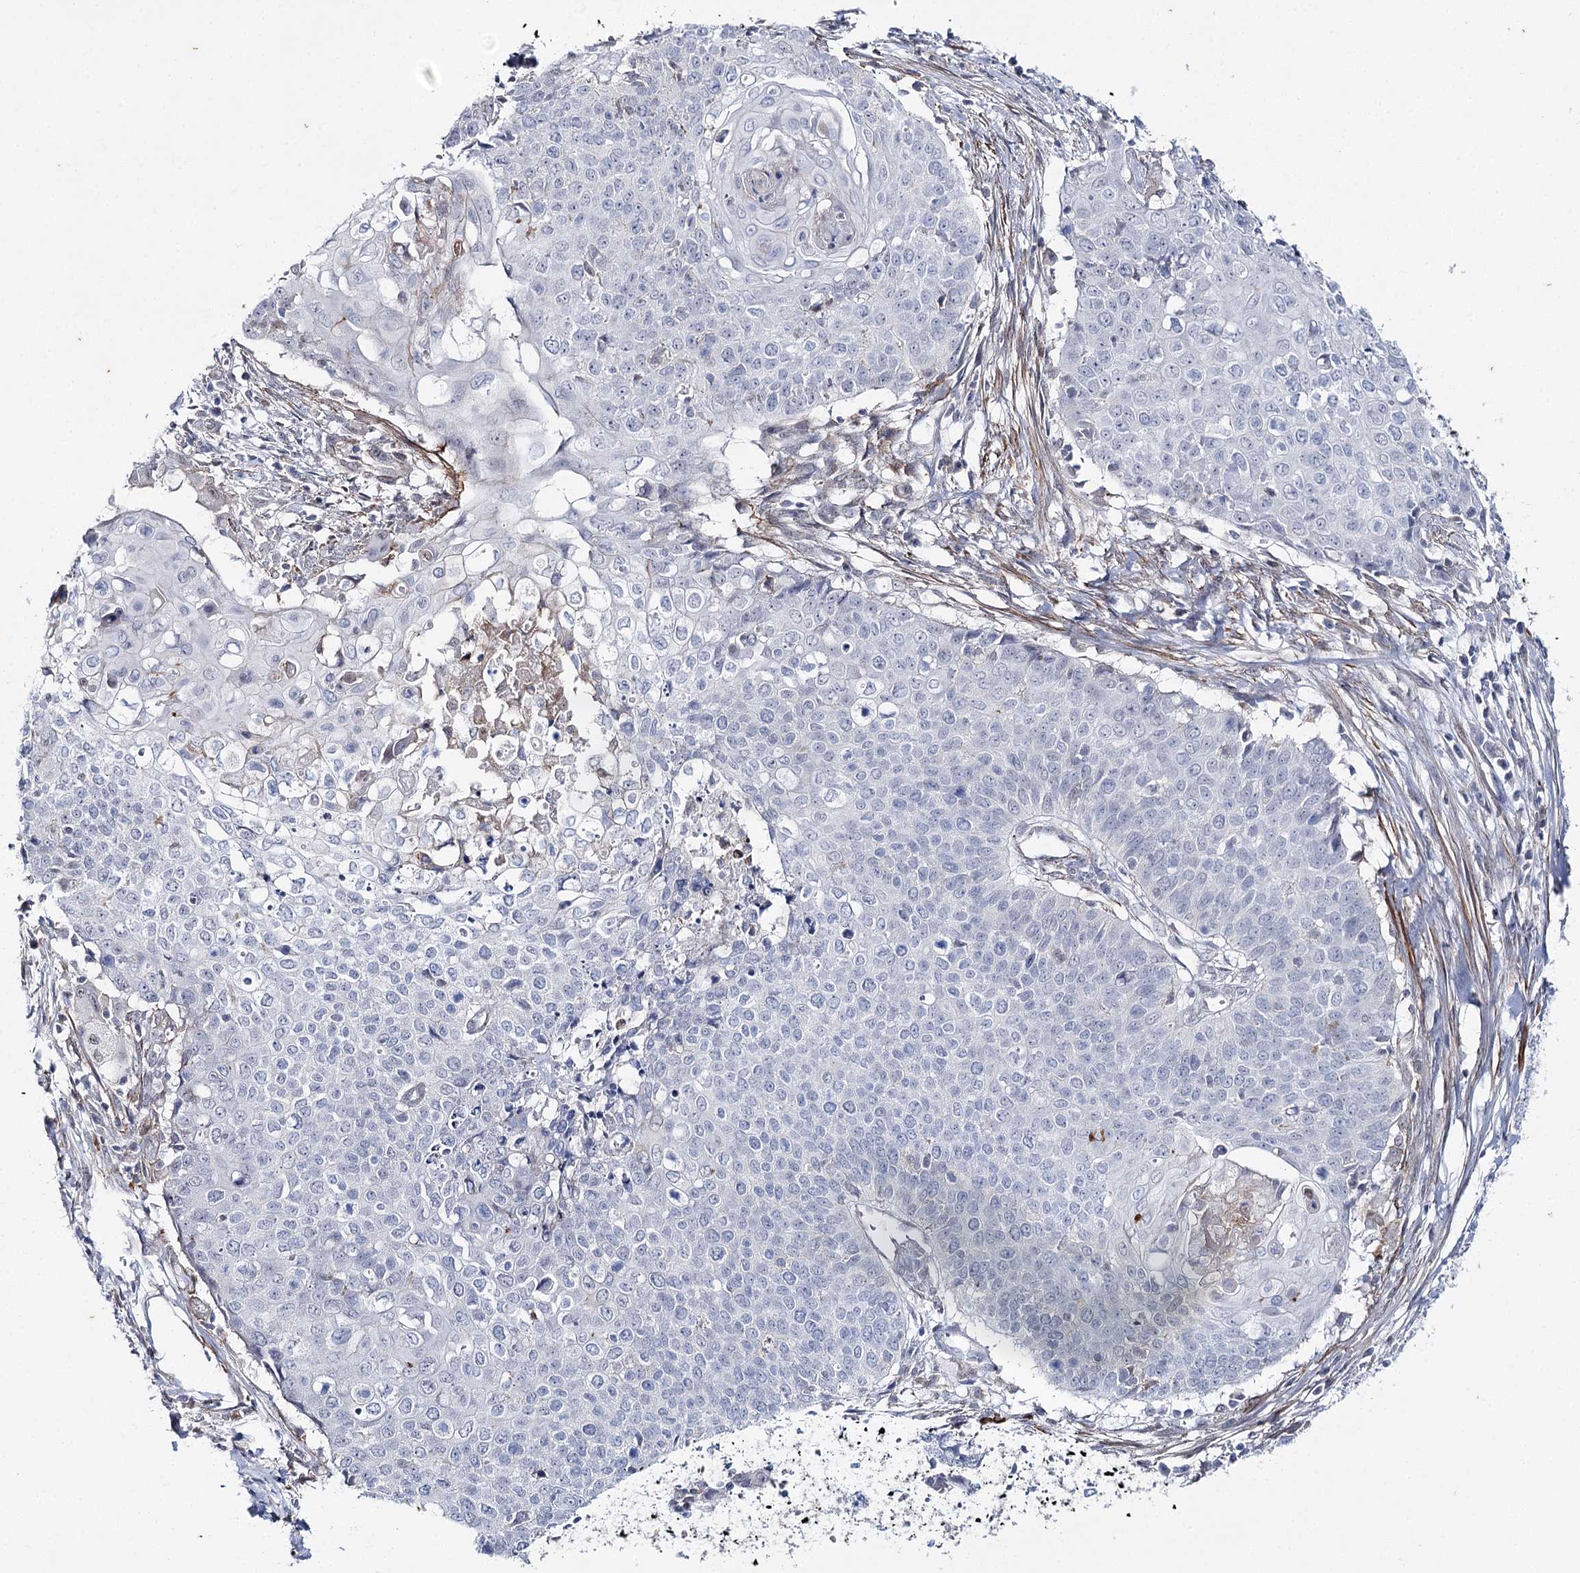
{"staining": {"intensity": "negative", "quantity": "none", "location": "none"}, "tissue": "cervical cancer", "cell_type": "Tumor cells", "image_type": "cancer", "snomed": [{"axis": "morphology", "description": "Squamous cell carcinoma, NOS"}, {"axis": "topography", "description": "Cervix"}], "caption": "High magnification brightfield microscopy of cervical cancer stained with DAB (brown) and counterstained with hematoxylin (blue): tumor cells show no significant expression.", "gene": "AGXT2", "patient": {"sex": "female", "age": 39}}